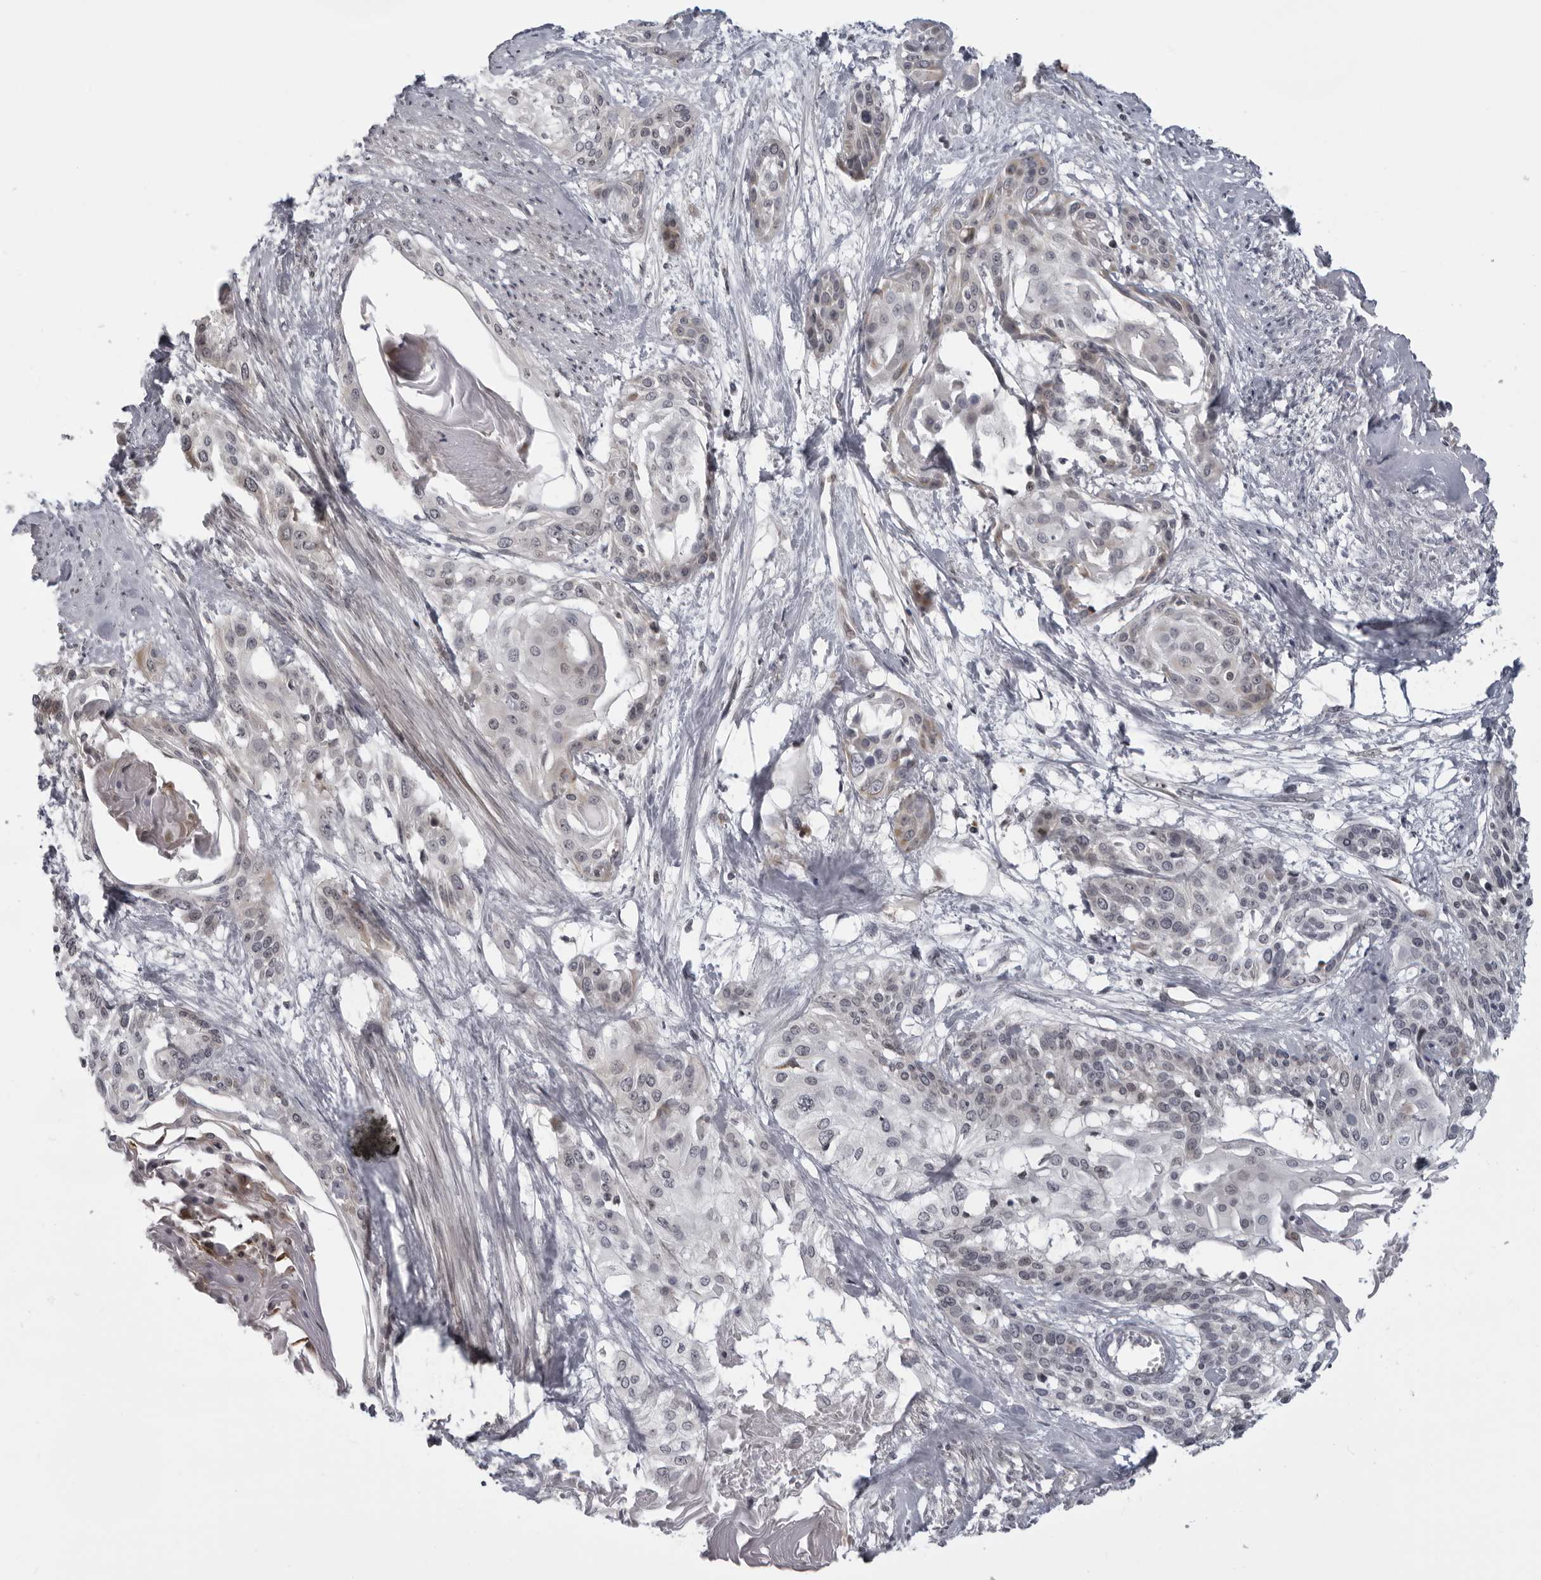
{"staining": {"intensity": "moderate", "quantity": "<25%", "location": "cytoplasmic/membranous"}, "tissue": "cervical cancer", "cell_type": "Tumor cells", "image_type": "cancer", "snomed": [{"axis": "morphology", "description": "Squamous cell carcinoma, NOS"}, {"axis": "topography", "description": "Cervix"}], "caption": "Brown immunohistochemical staining in cervical cancer shows moderate cytoplasmic/membranous expression in about <25% of tumor cells.", "gene": "MAPK12", "patient": {"sex": "female", "age": 57}}